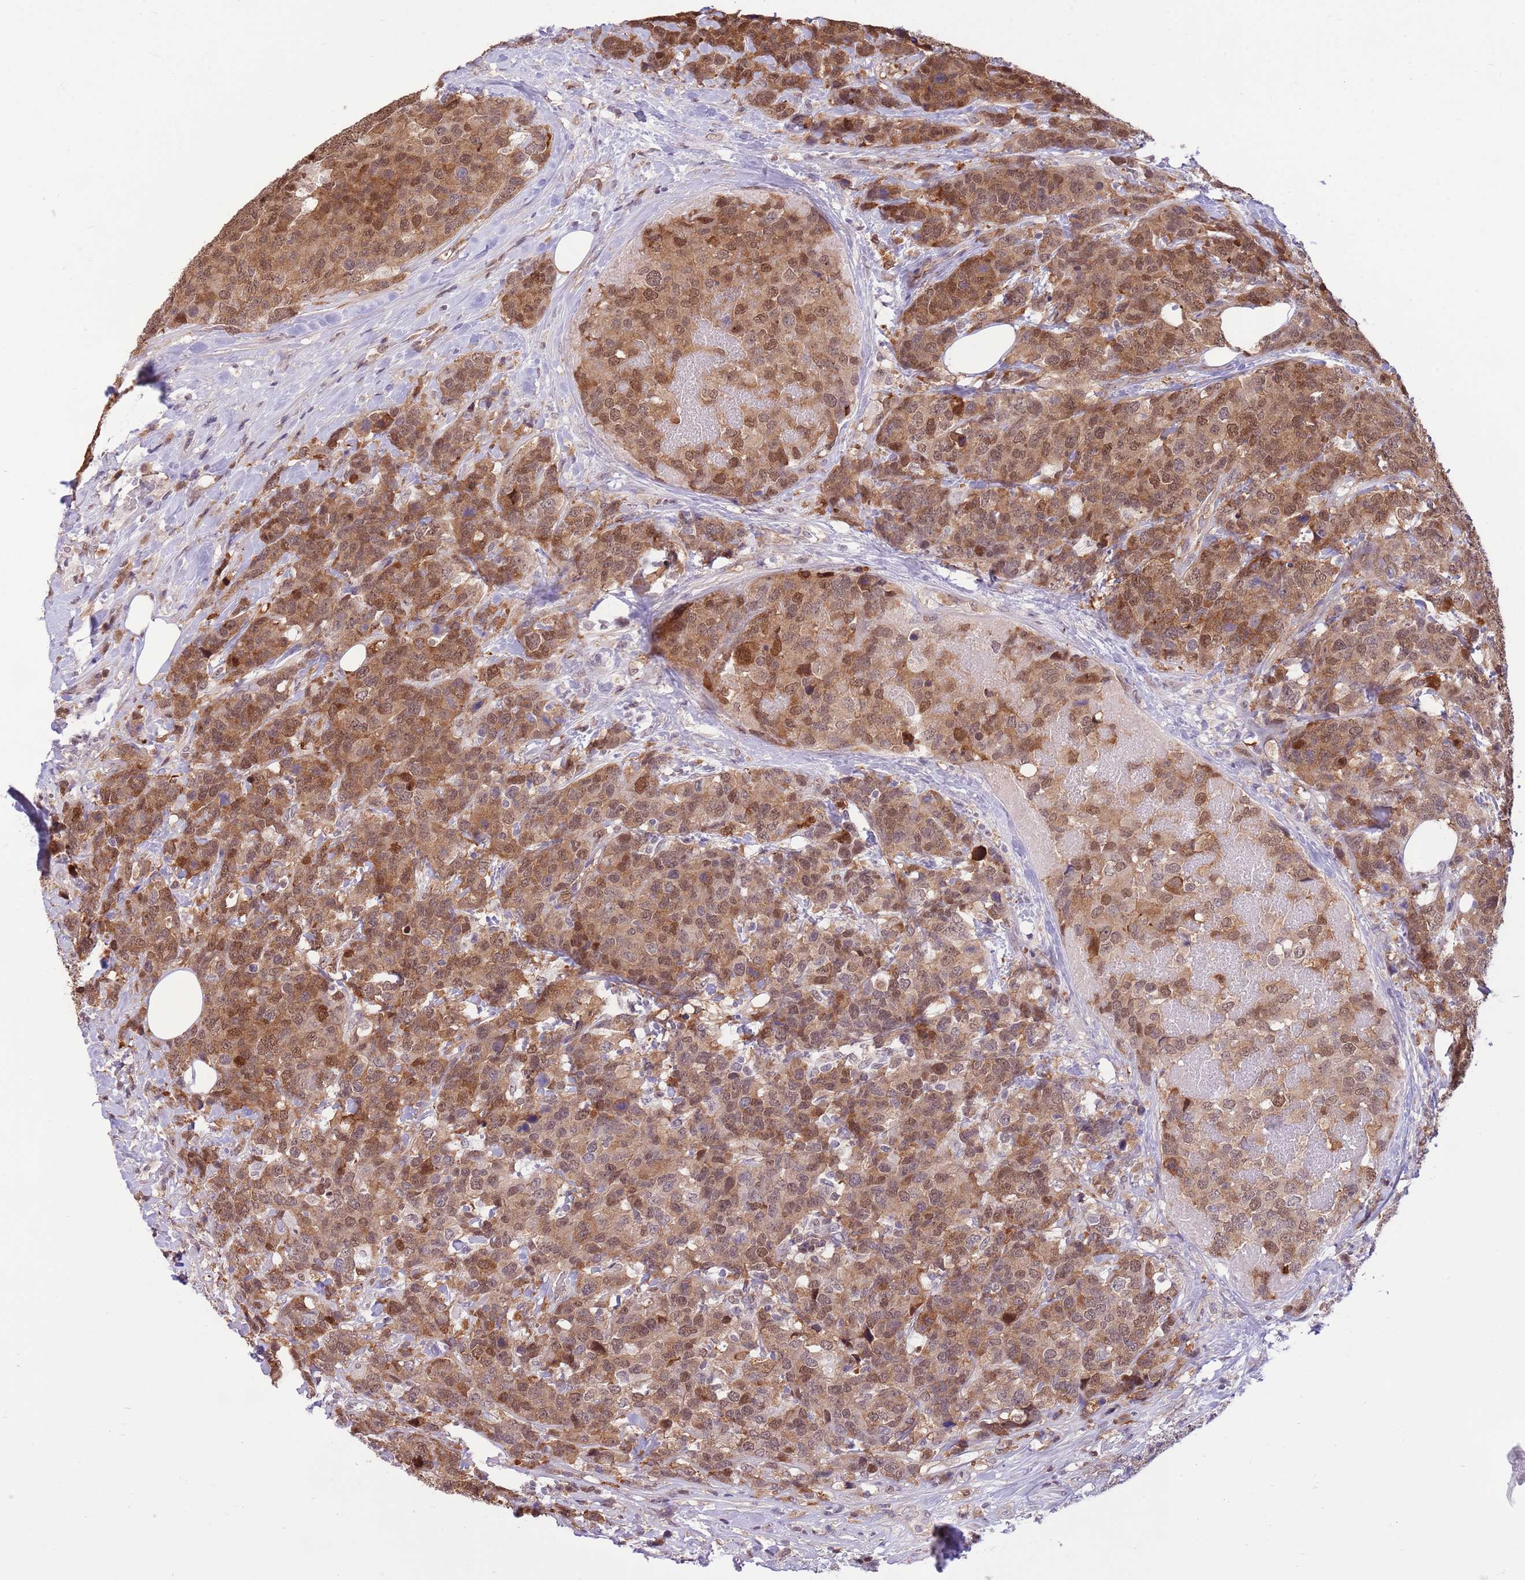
{"staining": {"intensity": "moderate", "quantity": ">75%", "location": "cytoplasmic/membranous,nuclear"}, "tissue": "breast cancer", "cell_type": "Tumor cells", "image_type": "cancer", "snomed": [{"axis": "morphology", "description": "Lobular carcinoma"}, {"axis": "topography", "description": "Breast"}], "caption": "A brown stain labels moderate cytoplasmic/membranous and nuclear positivity of a protein in breast cancer tumor cells.", "gene": "NSFL1C", "patient": {"sex": "female", "age": 59}}